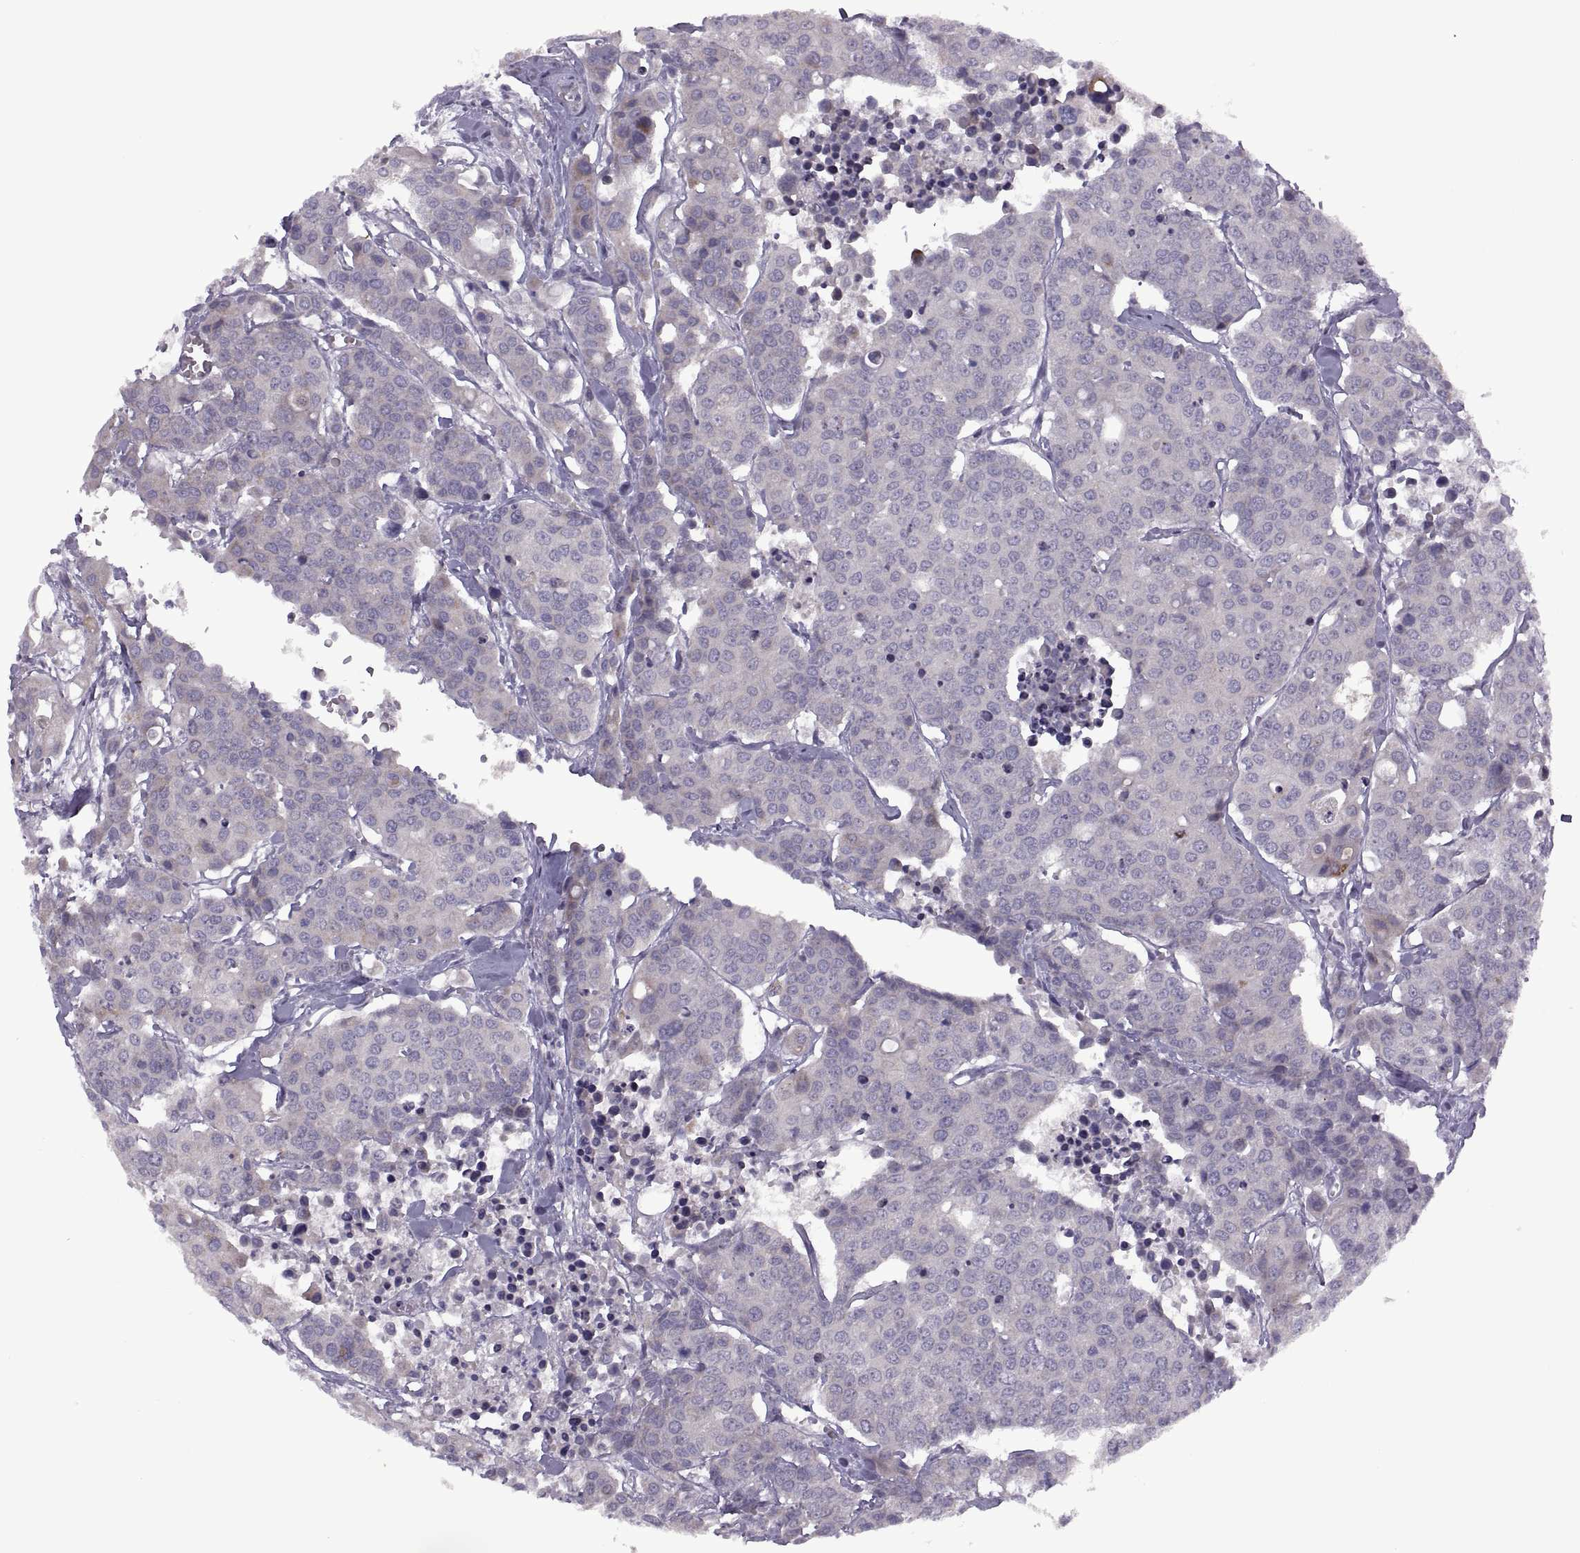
{"staining": {"intensity": "negative", "quantity": "none", "location": "none"}, "tissue": "carcinoid", "cell_type": "Tumor cells", "image_type": "cancer", "snomed": [{"axis": "morphology", "description": "Carcinoid, malignant, NOS"}, {"axis": "topography", "description": "Colon"}], "caption": "Immunohistochemical staining of carcinoid shows no significant expression in tumor cells. (DAB immunohistochemistry with hematoxylin counter stain).", "gene": "RIPK4", "patient": {"sex": "male", "age": 81}}